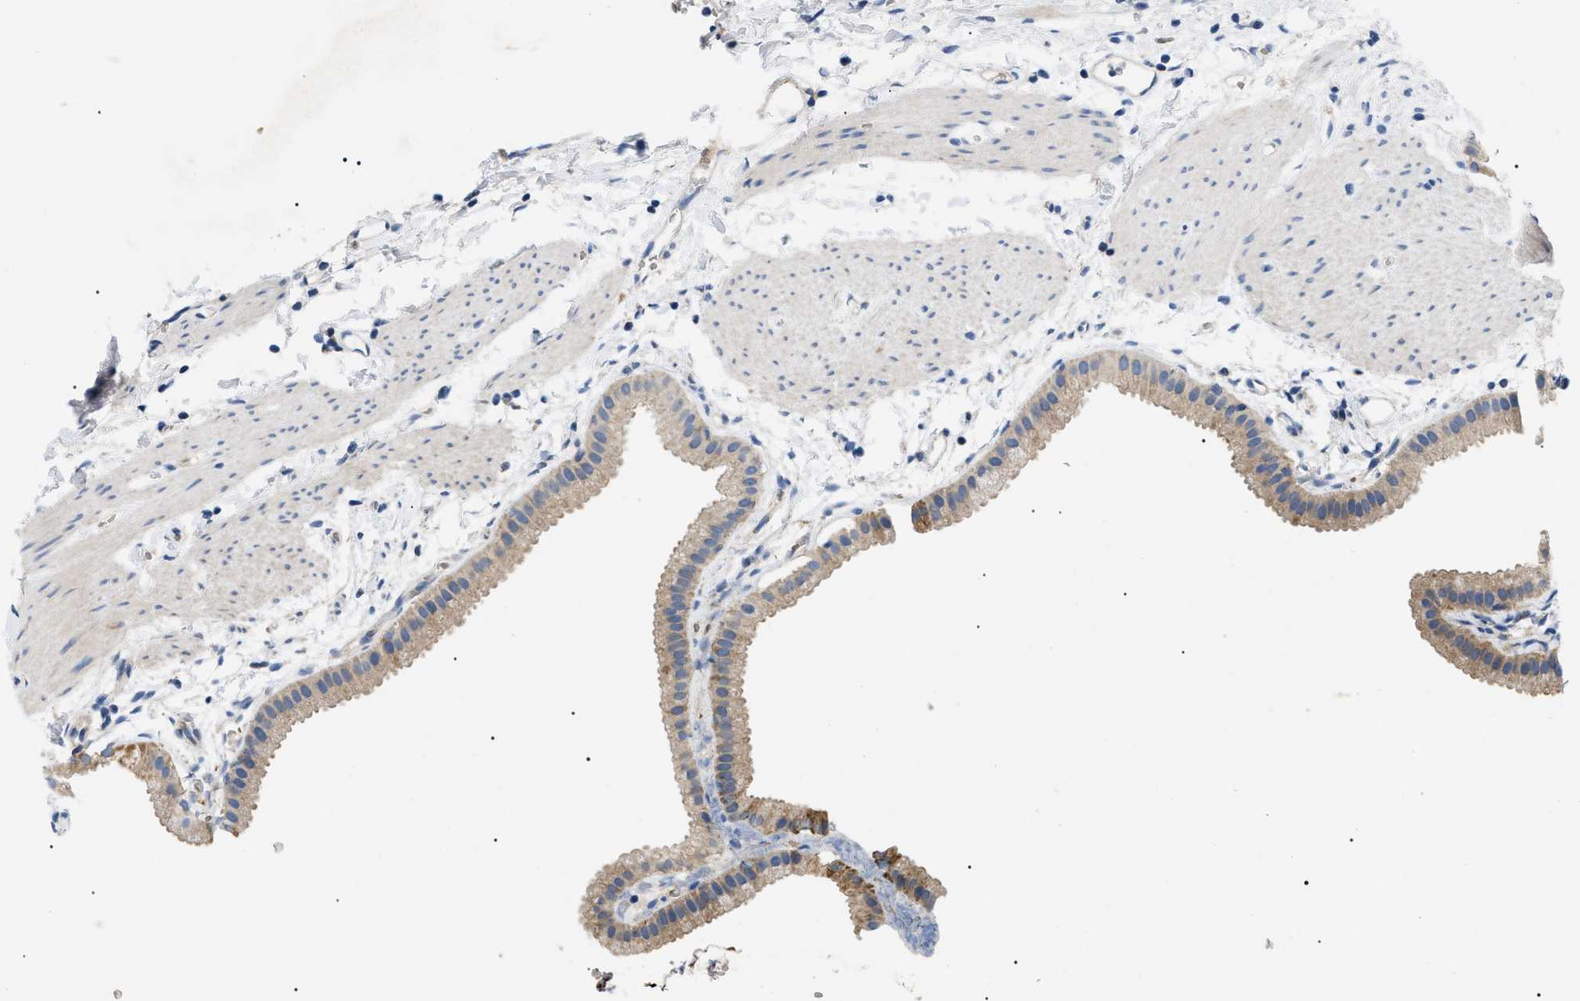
{"staining": {"intensity": "moderate", "quantity": ">75%", "location": "cytoplasmic/membranous"}, "tissue": "gallbladder", "cell_type": "Glandular cells", "image_type": "normal", "snomed": [{"axis": "morphology", "description": "Normal tissue, NOS"}, {"axis": "topography", "description": "Gallbladder"}], "caption": "Immunohistochemical staining of normal gallbladder exhibits medium levels of moderate cytoplasmic/membranous expression in about >75% of glandular cells. (DAB (3,3'-diaminobenzidine) IHC, brown staining for protein, blue staining for nuclei).", "gene": "TOMM6", "patient": {"sex": "female", "age": 64}}